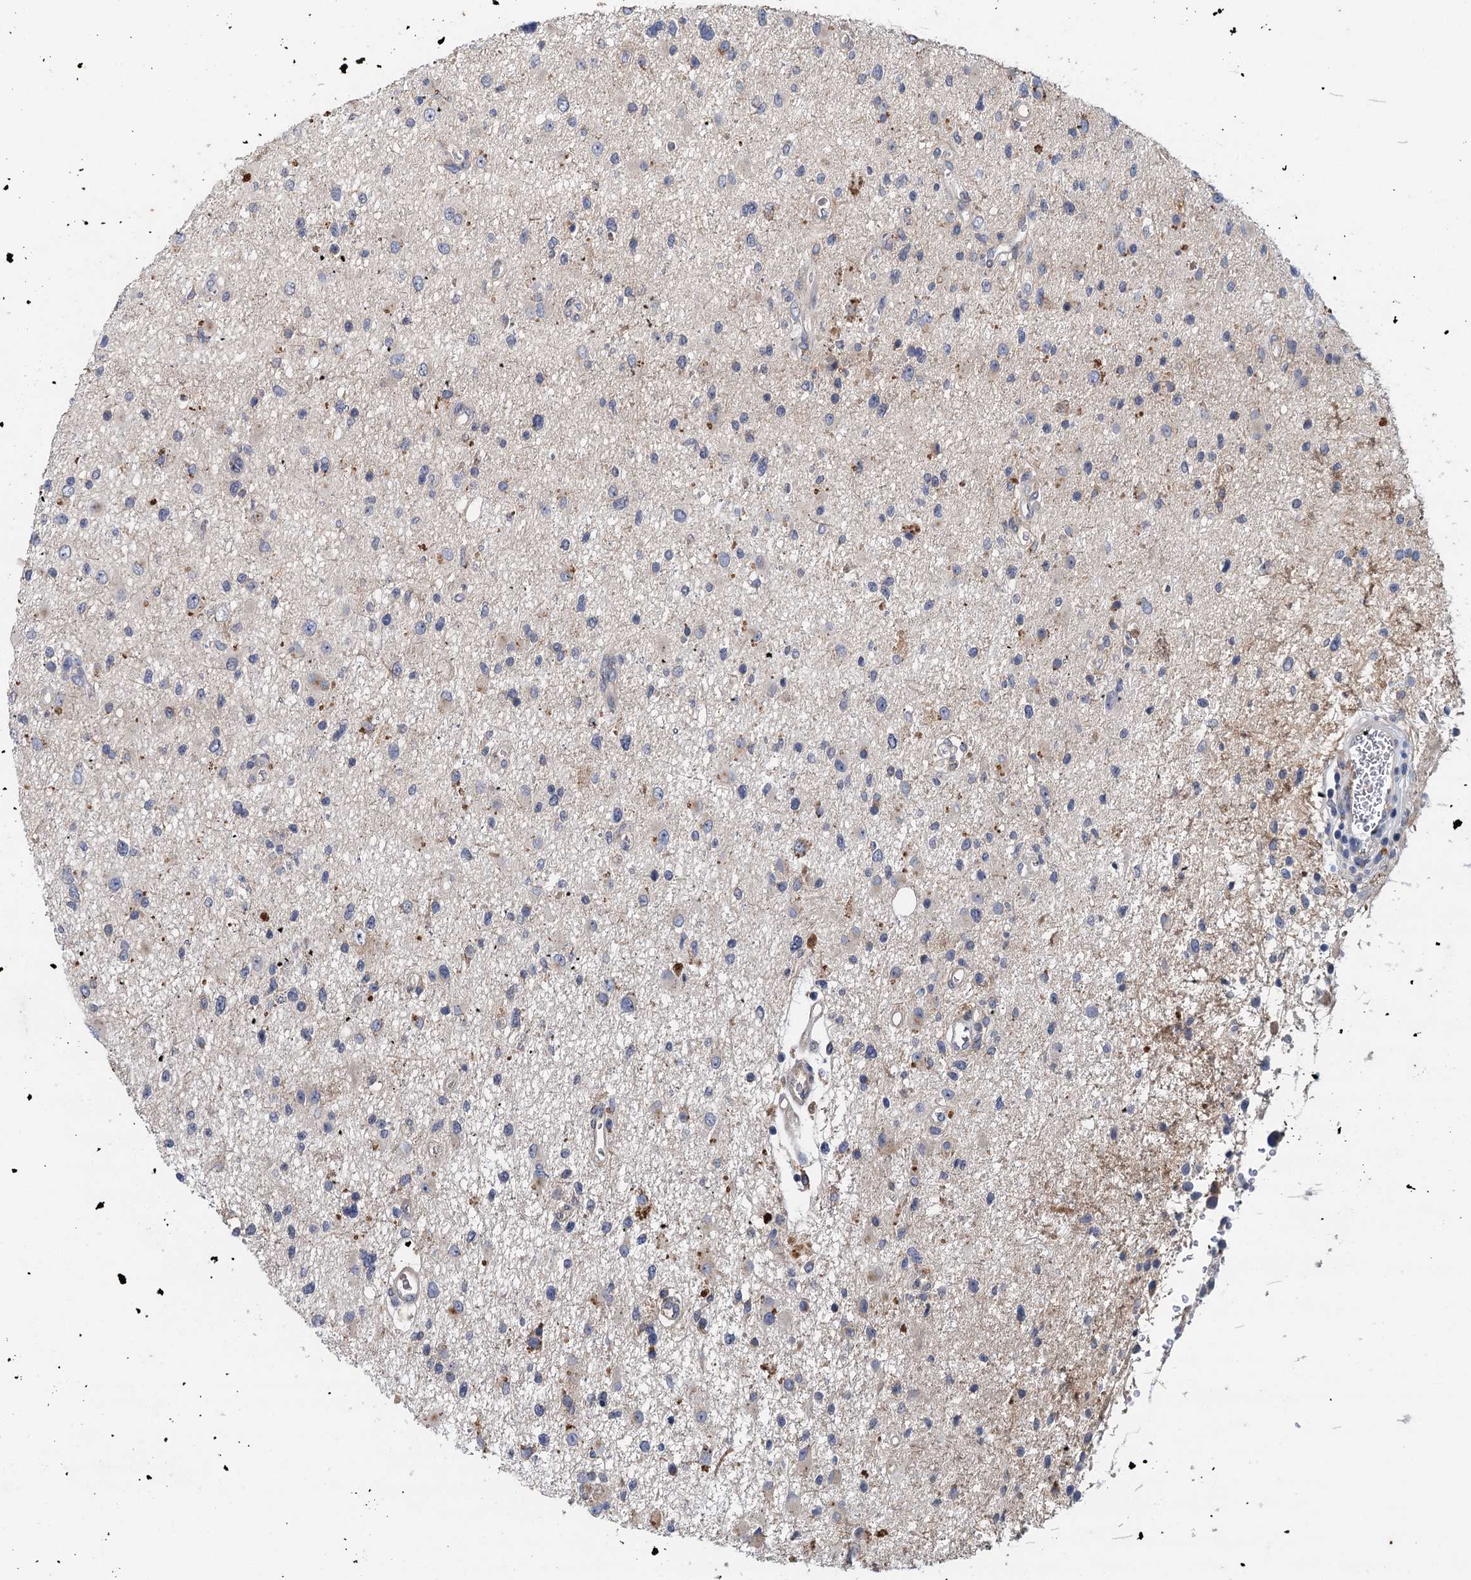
{"staining": {"intensity": "negative", "quantity": "none", "location": "none"}, "tissue": "glioma", "cell_type": "Tumor cells", "image_type": "cancer", "snomed": [{"axis": "morphology", "description": "Glioma, malignant, High grade"}, {"axis": "topography", "description": "Brain"}], "caption": "Immunohistochemistry (IHC) photomicrograph of human malignant high-grade glioma stained for a protein (brown), which exhibits no expression in tumor cells. (IHC, brightfield microscopy, high magnification).", "gene": "TPCN1", "patient": {"sex": "male", "age": 33}}